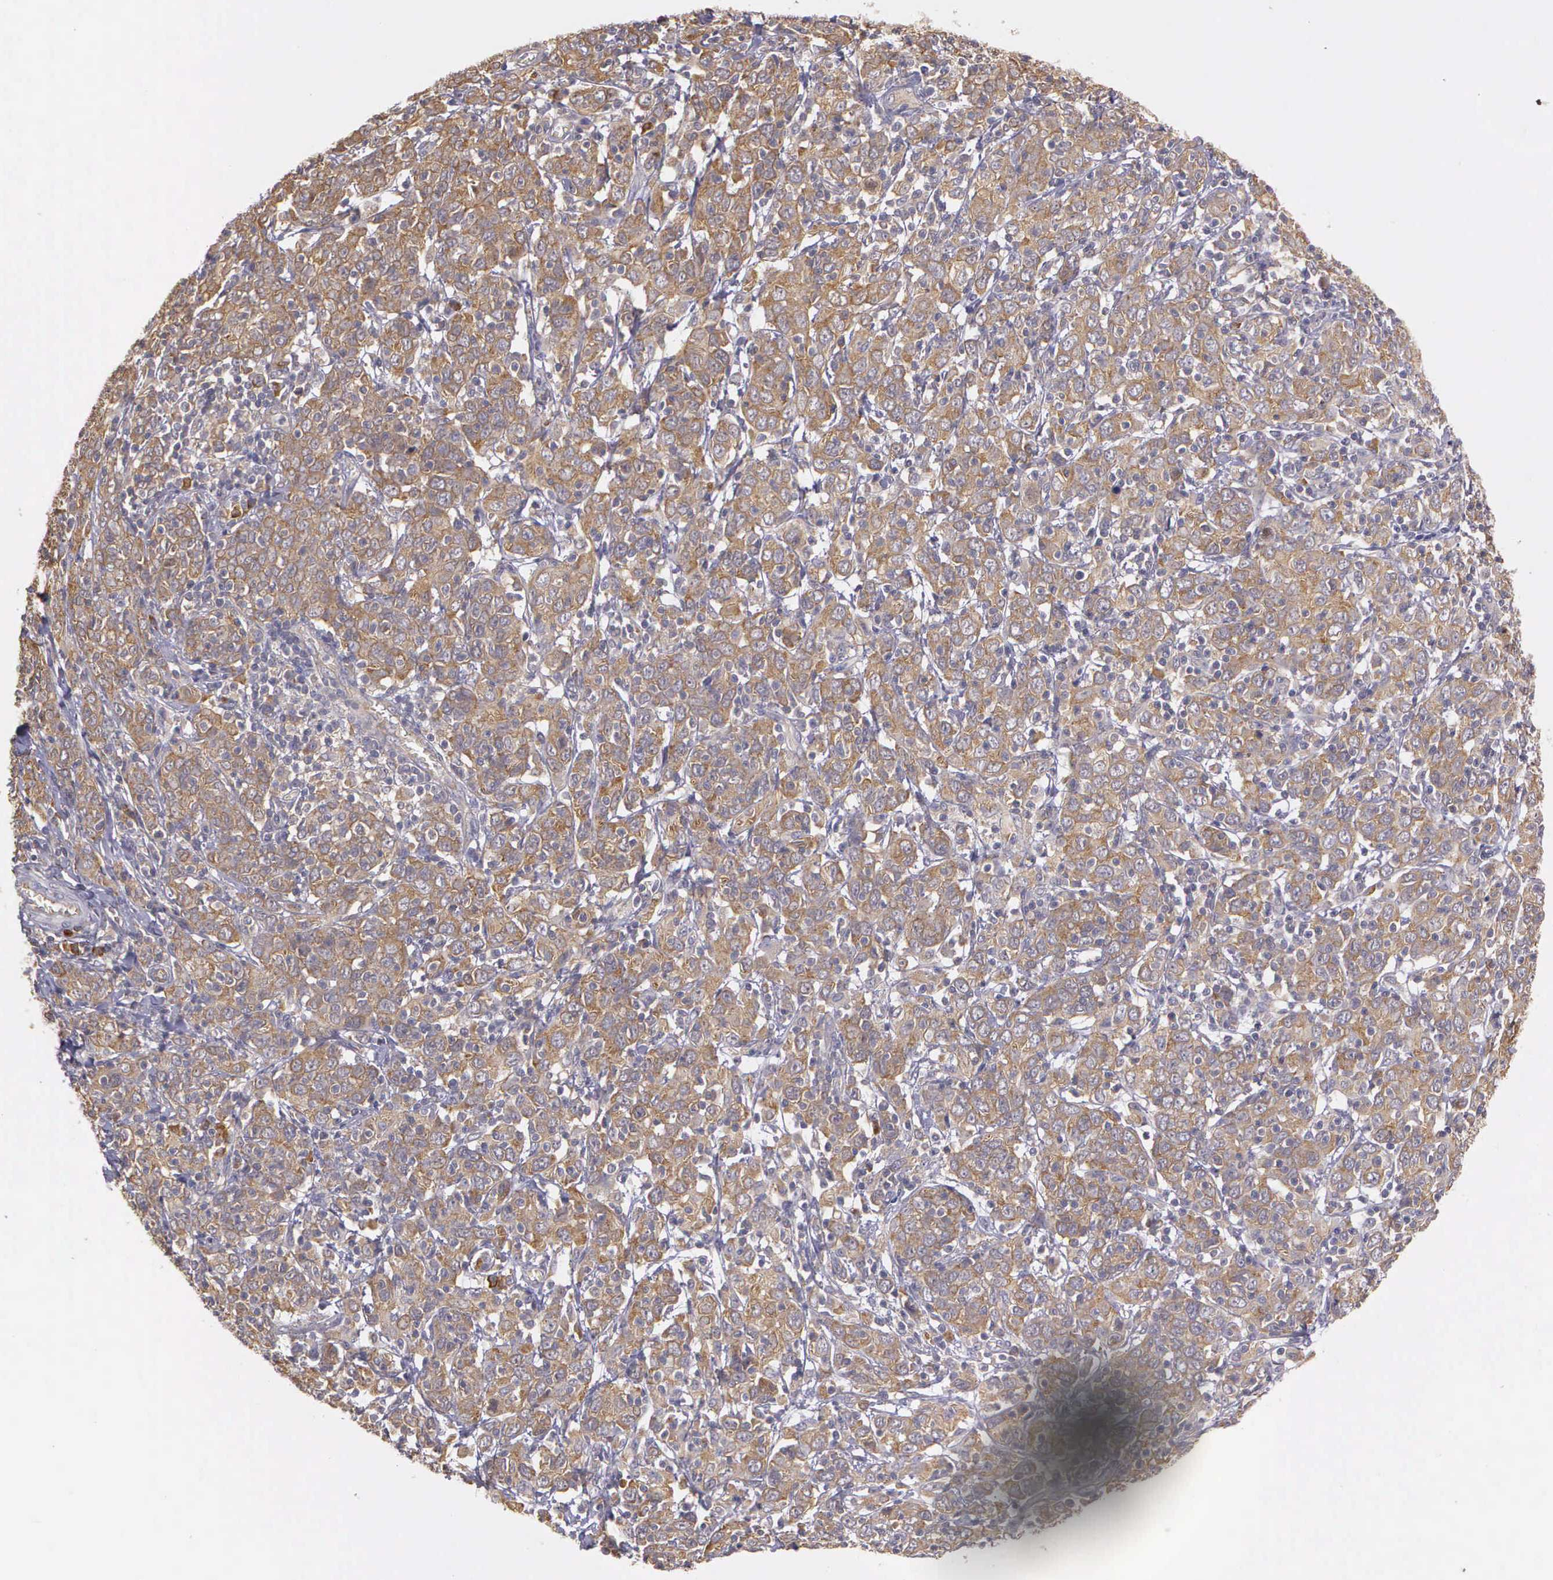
{"staining": {"intensity": "strong", "quantity": ">75%", "location": "cytoplasmic/membranous"}, "tissue": "cervical cancer", "cell_type": "Tumor cells", "image_type": "cancer", "snomed": [{"axis": "morphology", "description": "Normal tissue, NOS"}, {"axis": "morphology", "description": "Squamous cell carcinoma, NOS"}, {"axis": "topography", "description": "Cervix"}], "caption": "The micrograph exhibits staining of cervical squamous cell carcinoma, revealing strong cytoplasmic/membranous protein expression (brown color) within tumor cells.", "gene": "EIF5", "patient": {"sex": "female", "age": 67}}